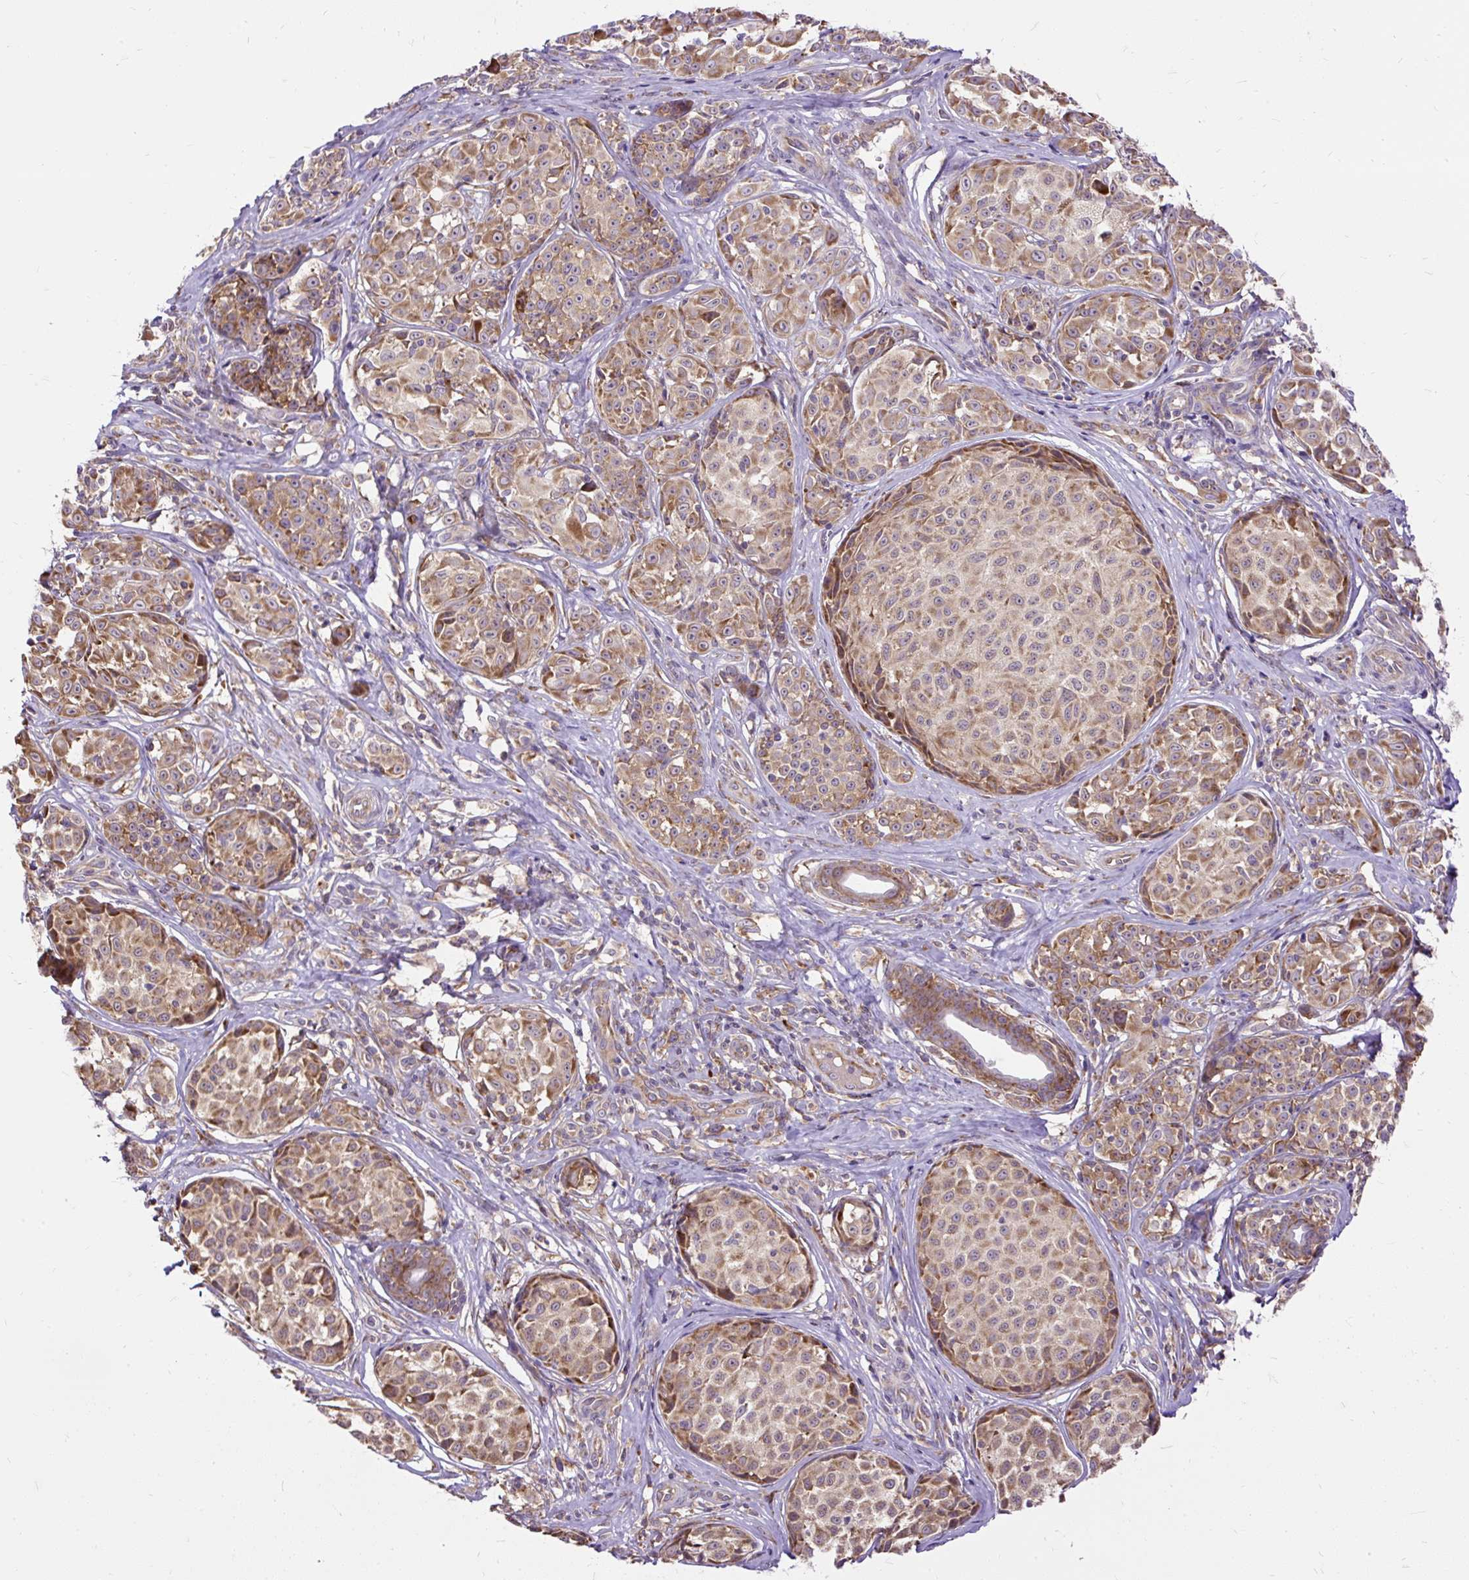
{"staining": {"intensity": "moderate", "quantity": ">75%", "location": "cytoplasmic/membranous"}, "tissue": "melanoma", "cell_type": "Tumor cells", "image_type": "cancer", "snomed": [{"axis": "morphology", "description": "Malignant melanoma, NOS"}, {"axis": "topography", "description": "Skin"}], "caption": "High-magnification brightfield microscopy of melanoma stained with DAB (3,3'-diaminobenzidine) (brown) and counterstained with hematoxylin (blue). tumor cells exhibit moderate cytoplasmic/membranous positivity is present in about>75% of cells.", "gene": "RPS5", "patient": {"sex": "female", "age": 35}}